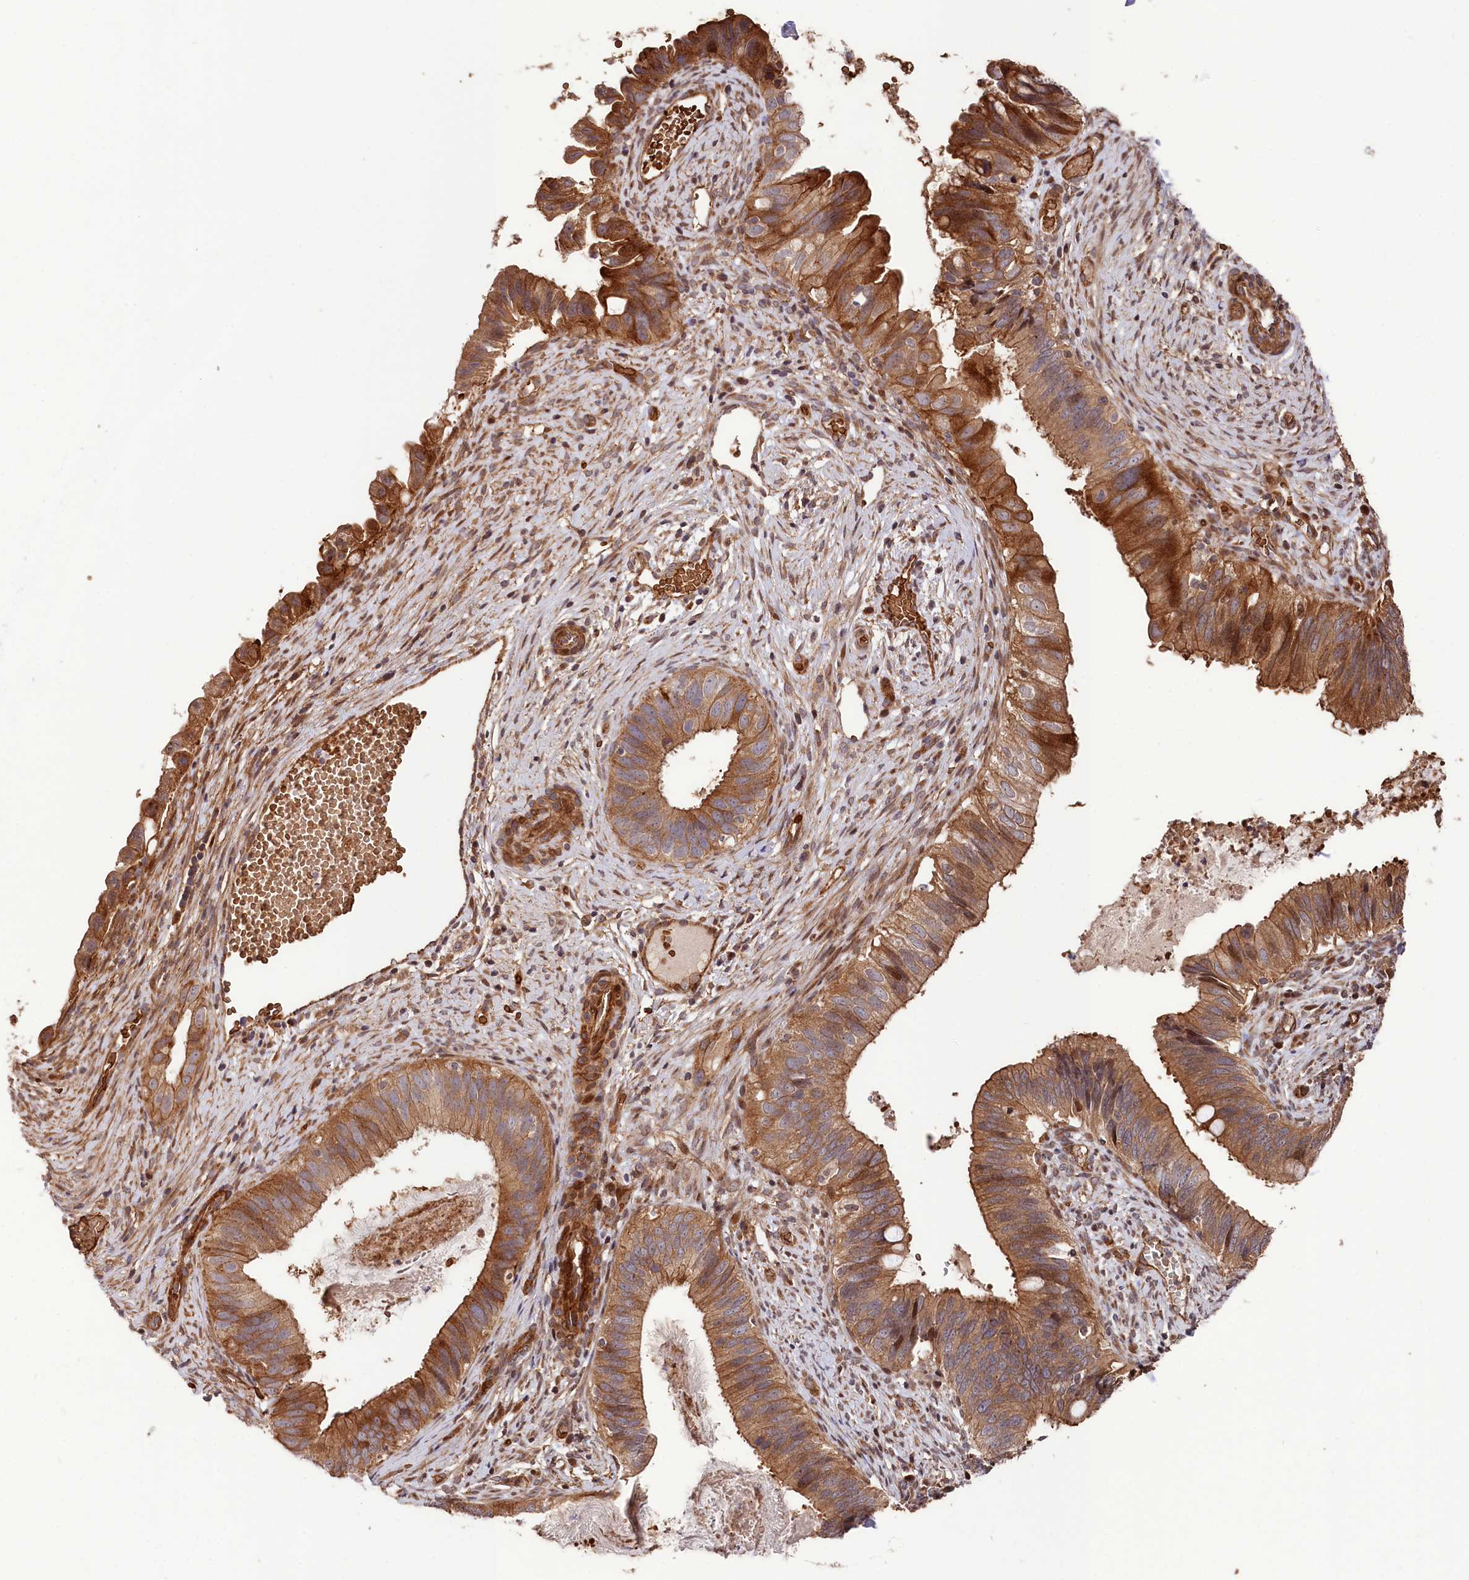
{"staining": {"intensity": "strong", "quantity": ">75%", "location": "cytoplasmic/membranous"}, "tissue": "cervical cancer", "cell_type": "Tumor cells", "image_type": "cancer", "snomed": [{"axis": "morphology", "description": "Adenocarcinoma, NOS"}, {"axis": "topography", "description": "Cervix"}], "caption": "Human cervical adenocarcinoma stained with a protein marker demonstrates strong staining in tumor cells.", "gene": "TNKS1BP1", "patient": {"sex": "female", "age": 42}}